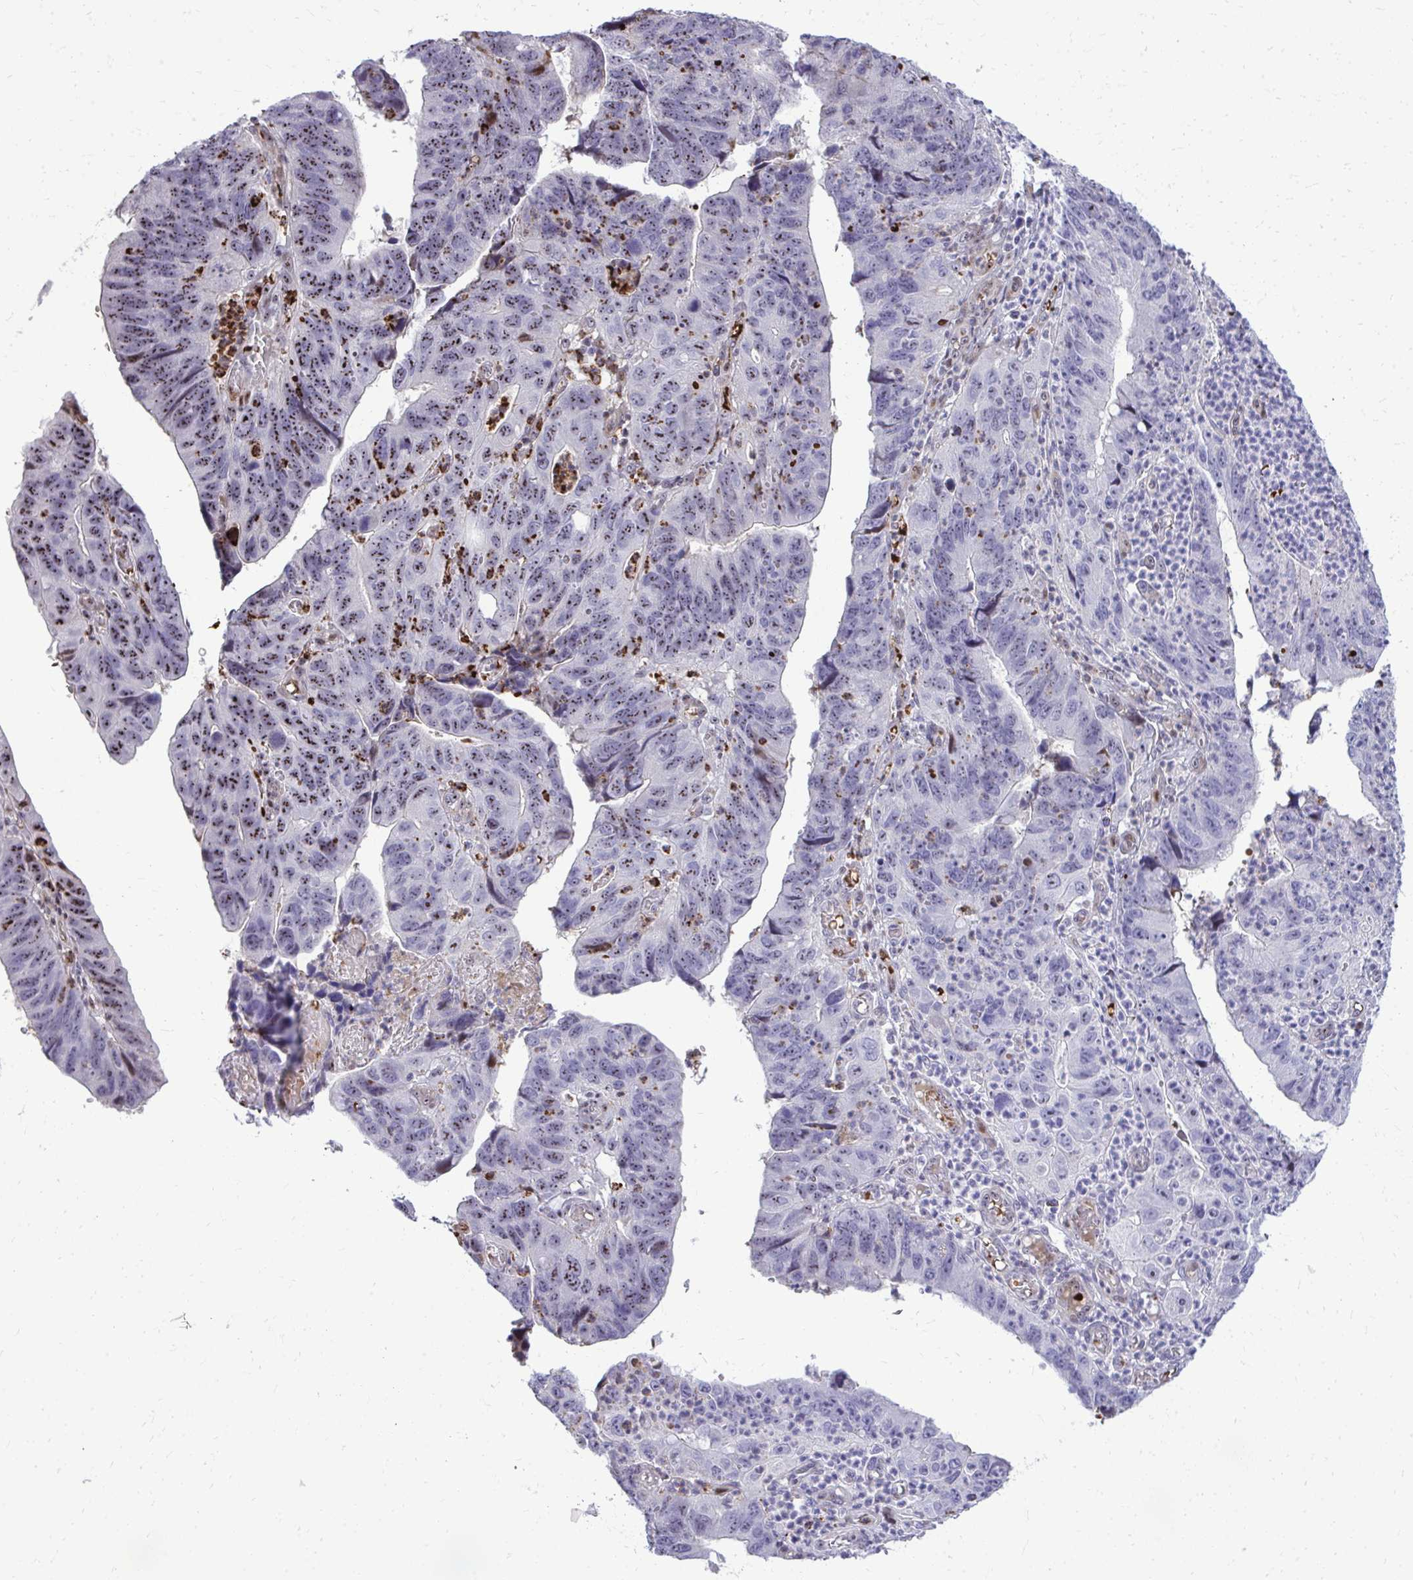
{"staining": {"intensity": "strong", "quantity": "25%-75%", "location": "nuclear"}, "tissue": "stomach cancer", "cell_type": "Tumor cells", "image_type": "cancer", "snomed": [{"axis": "morphology", "description": "Adenocarcinoma, NOS"}, {"axis": "topography", "description": "Stomach"}], "caption": "High-power microscopy captured an IHC image of adenocarcinoma (stomach), revealing strong nuclear staining in approximately 25%-75% of tumor cells.", "gene": "DLX4", "patient": {"sex": "male", "age": 59}}